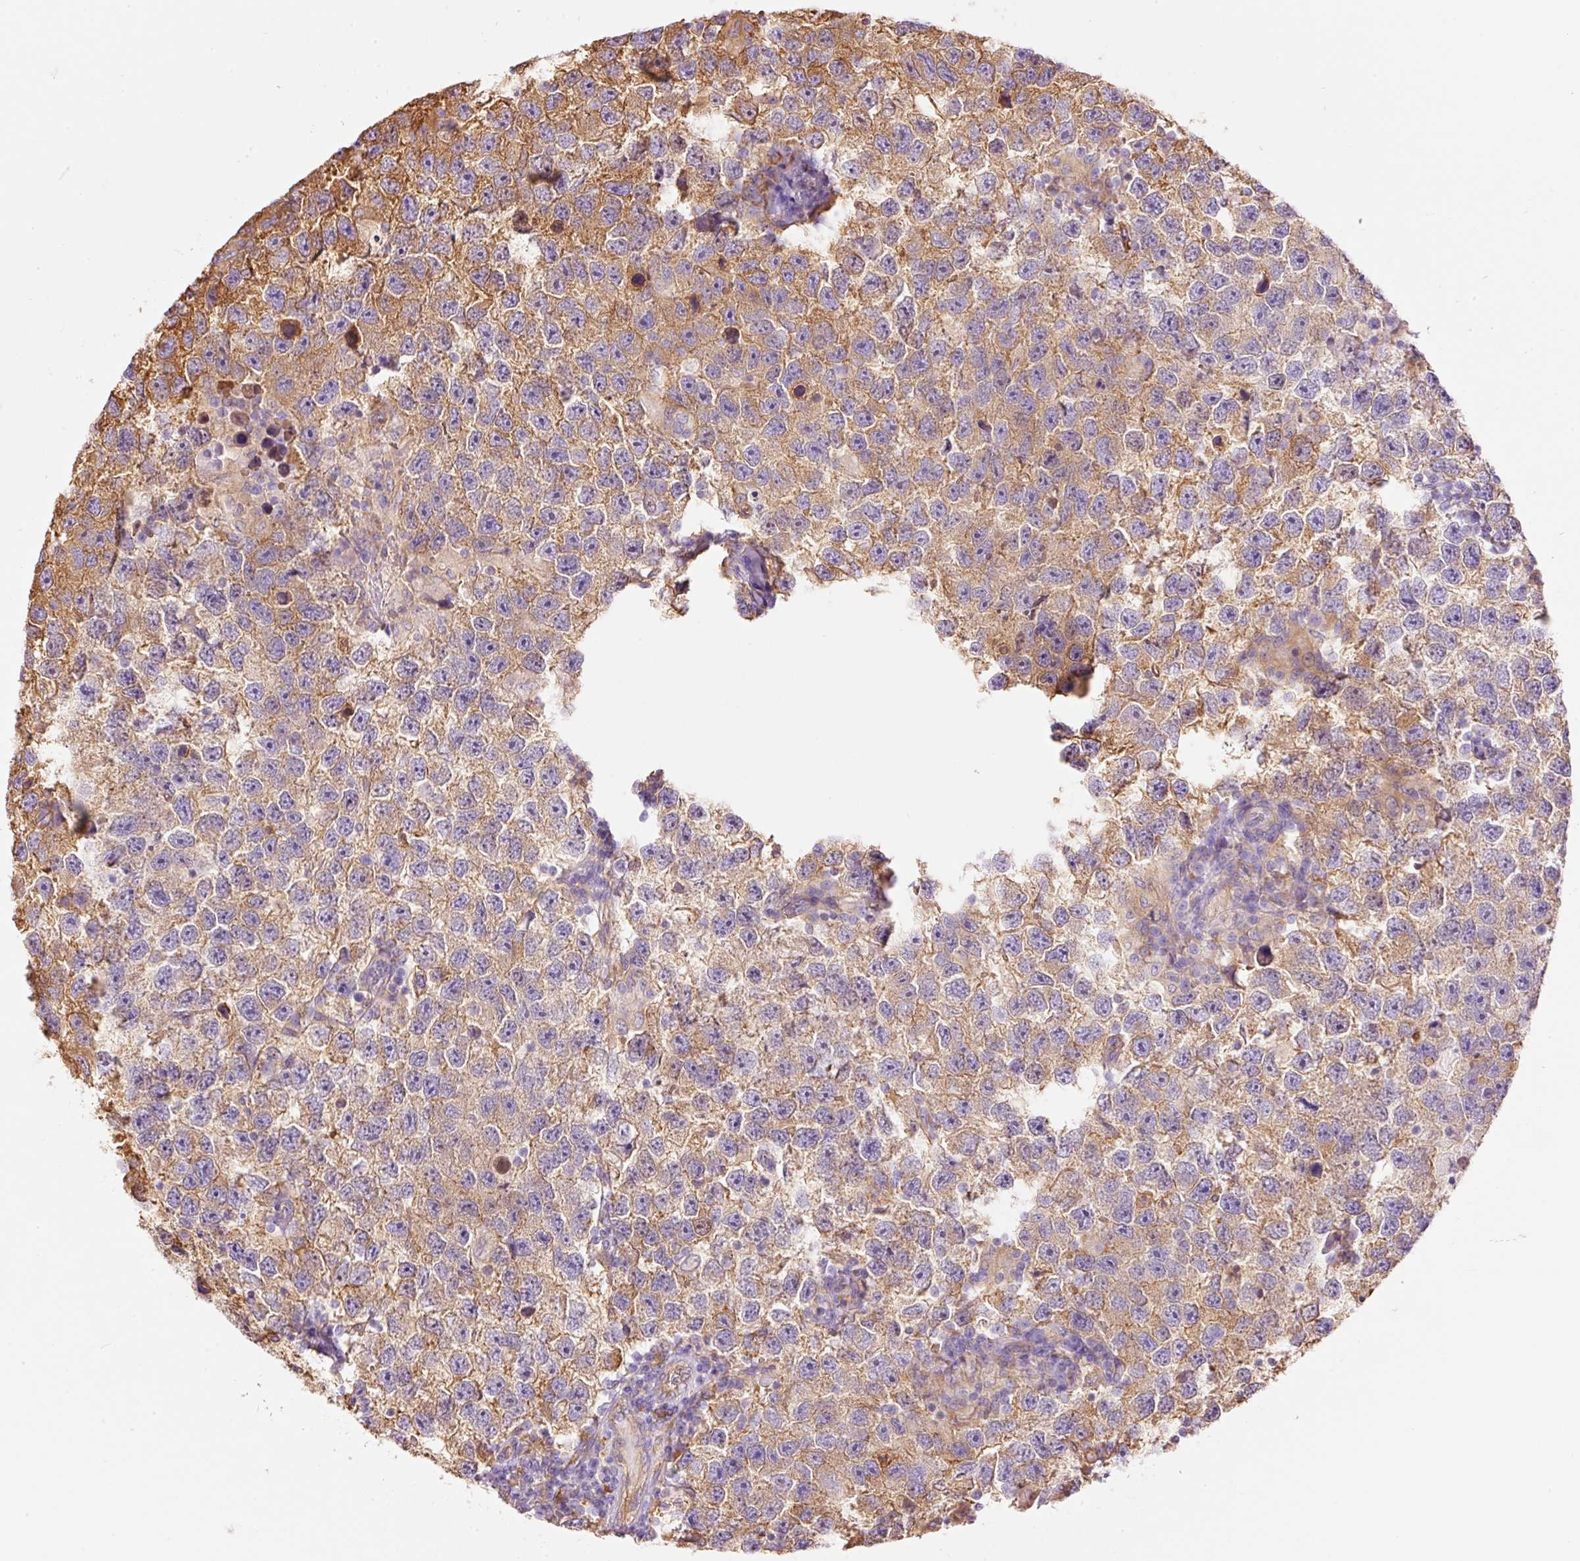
{"staining": {"intensity": "weak", "quantity": ">75%", "location": "cytoplasmic/membranous"}, "tissue": "testis cancer", "cell_type": "Tumor cells", "image_type": "cancer", "snomed": [{"axis": "morphology", "description": "Seminoma, NOS"}, {"axis": "topography", "description": "Testis"}], "caption": "Immunohistochemistry (IHC) image of neoplastic tissue: human testis seminoma stained using IHC shows low levels of weak protein expression localized specifically in the cytoplasmic/membranous of tumor cells, appearing as a cytoplasmic/membranous brown color.", "gene": "IL10RB", "patient": {"sex": "male", "age": 26}}